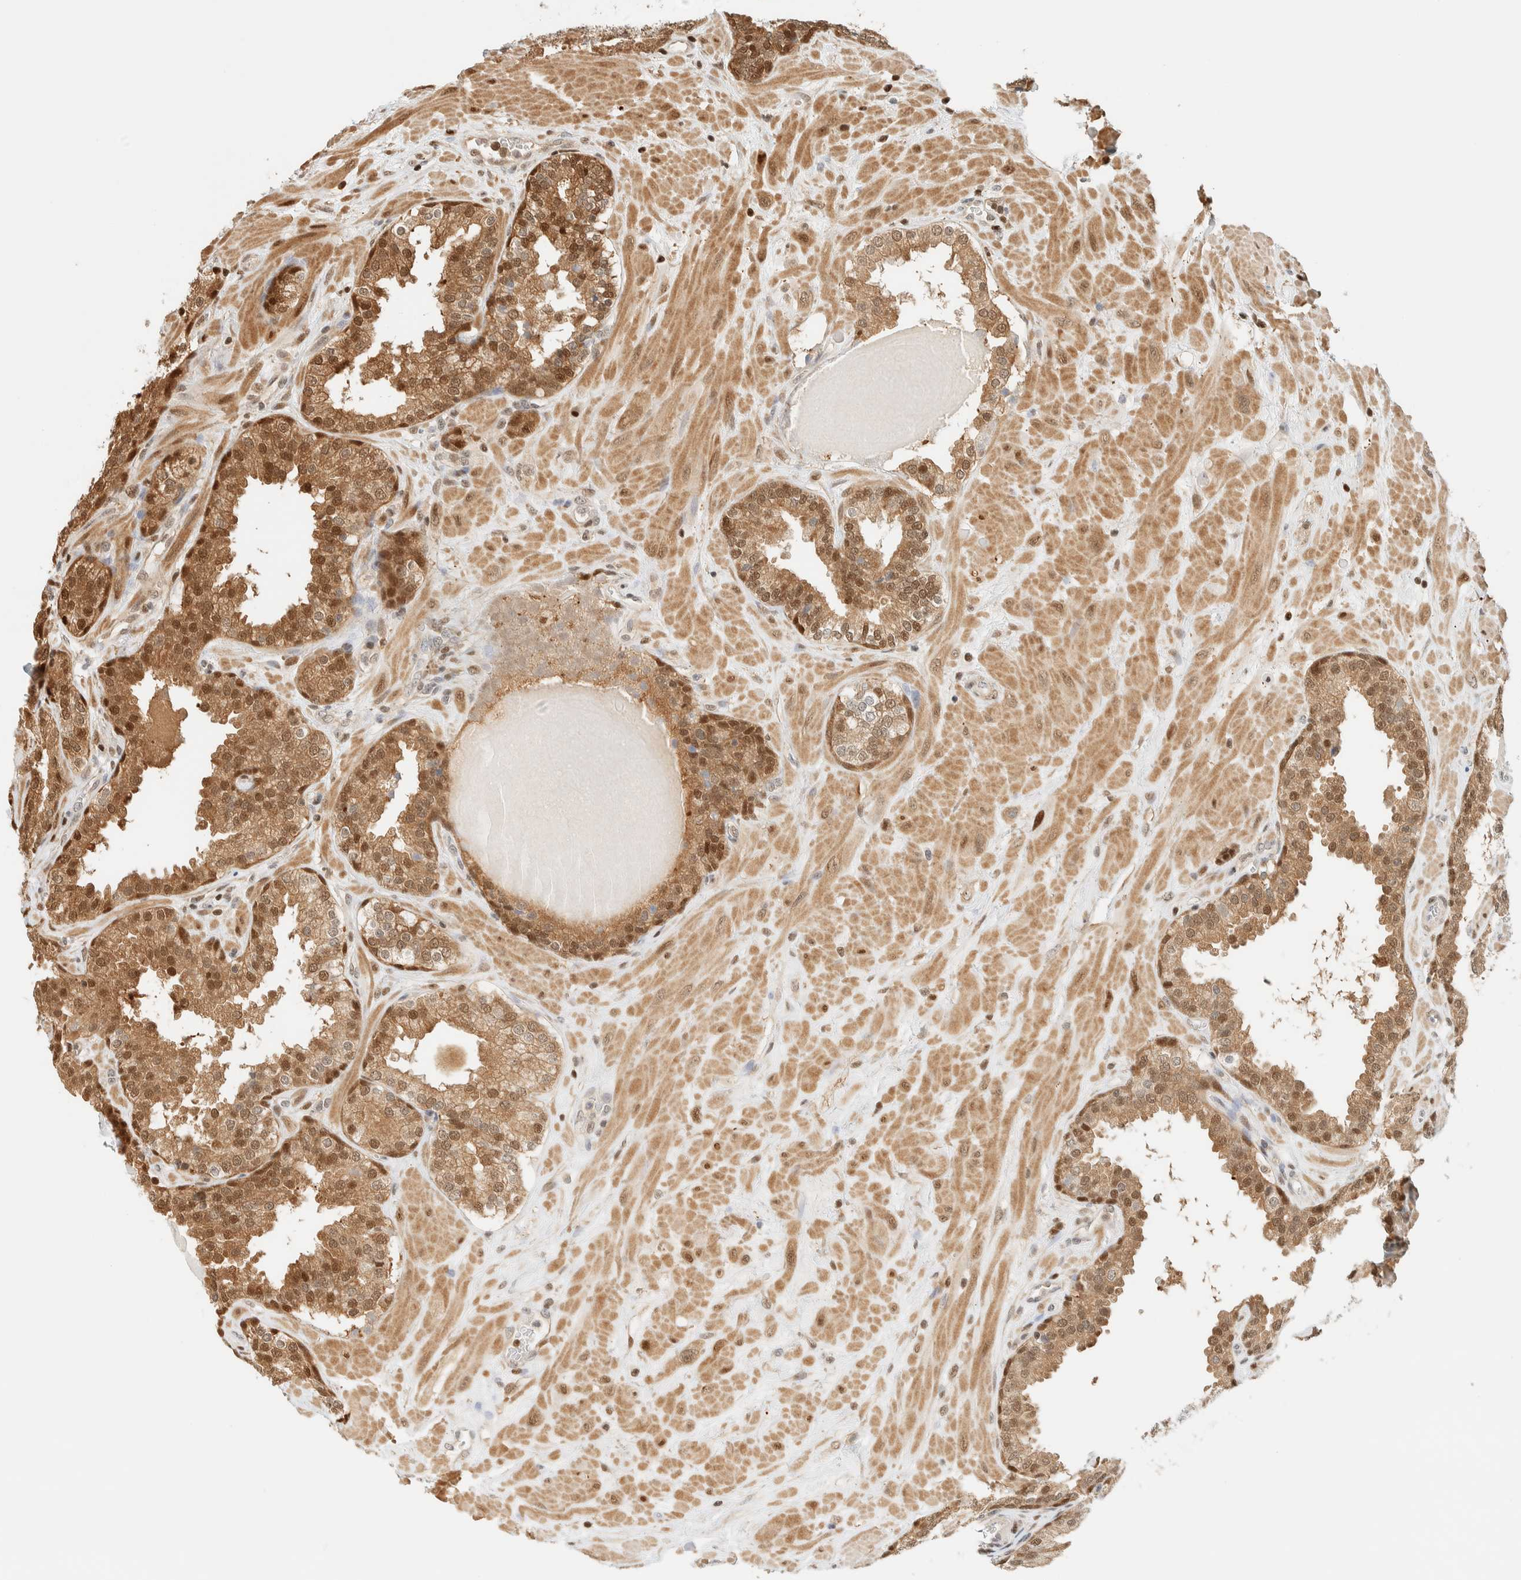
{"staining": {"intensity": "moderate", "quantity": ">75%", "location": "cytoplasmic/membranous,nuclear"}, "tissue": "prostate", "cell_type": "Glandular cells", "image_type": "normal", "snomed": [{"axis": "morphology", "description": "Normal tissue, NOS"}, {"axis": "topography", "description": "Prostate"}], "caption": "Glandular cells demonstrate medium levels of moderate cytoplasmic/membranous,nuclear positivity in about >75% of cells in unremarkable human prostate. Using DAB (brown) and hematoxylin (blue) stains, captured at high magnification using brightfield microscopy.", "gene": "ZBTB37", "patient": {"sex": "male", "age": 51}}